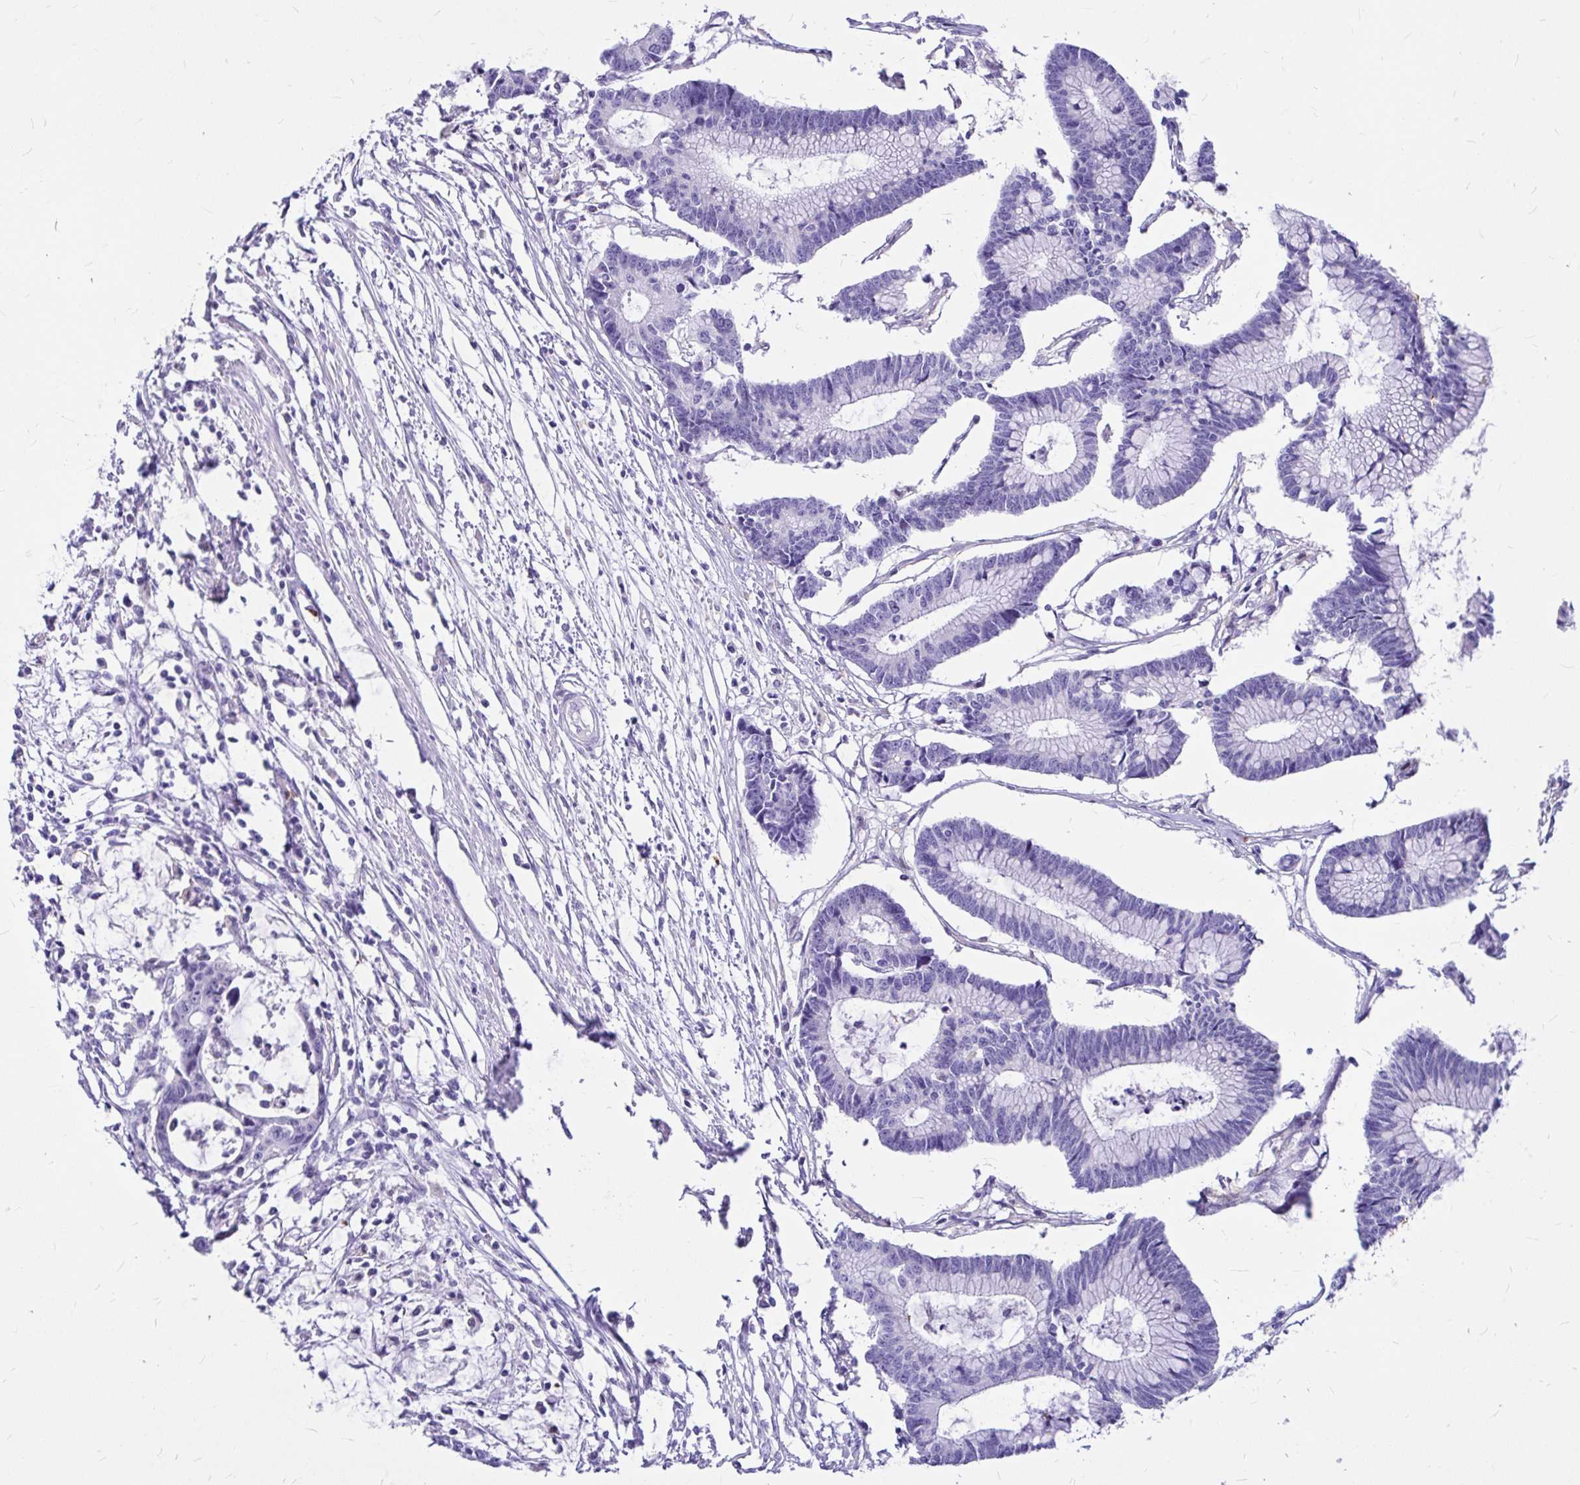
{"staining": {"intensity": "negative", "quantity": "none", "location": "none"}, "tissue": "colorectal cancer", "cell_type": "Tumor cells", "image_type": "cancer", "snomed": [{"axis": "morphology", "description": "Adenocarcinoma, NOS"}, {"axis": "topography", "description": "Colon"}], "caption": "Tumor cells are negative for protein expression in human adenocarcinoma (colorectal).", "gene": "CLEC1B", "patient": {"sex": "female", "age": 78}}